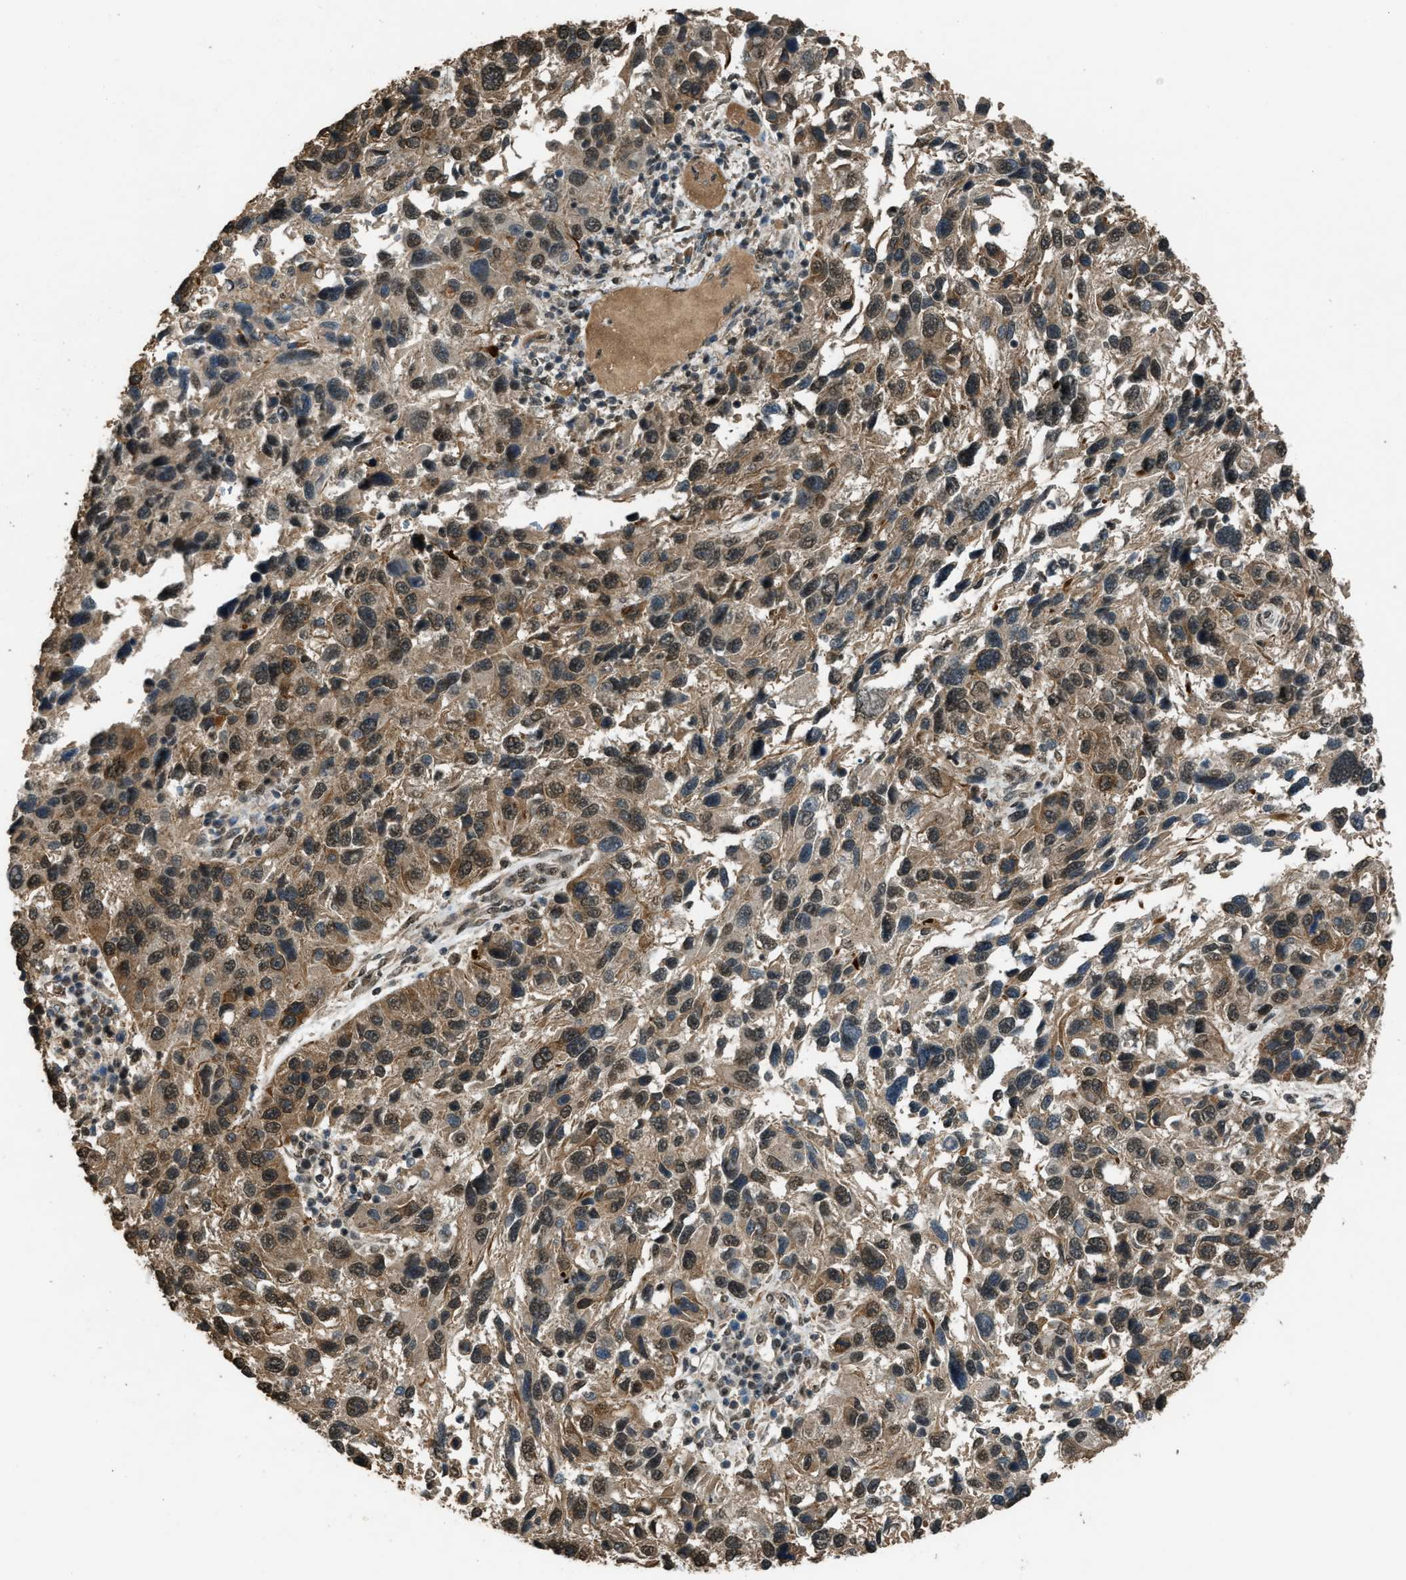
{"staining": {"intensity": "moderate", "quantity": ">75%", "location": "cytoplasmic/membranous,nuclear"}, "tissue": "melanoma", "cell_type": "Tumor cells", "image_type": "cancer", "snomed": [{"axis": "morphology", "description": "Malignant melanoma, NOS"}, {"axis": "topography", "description": "Skin"}], "caption": "High-power microscopy captured an immunohistochemistry (IHC) image of melanoma, revealing moderate cytoplasmic/membranous and nuclear expression in approximately >75% of tumor cells.", "gene": "SERTAD2", "patient": {"sex": "male", "age": 53}}